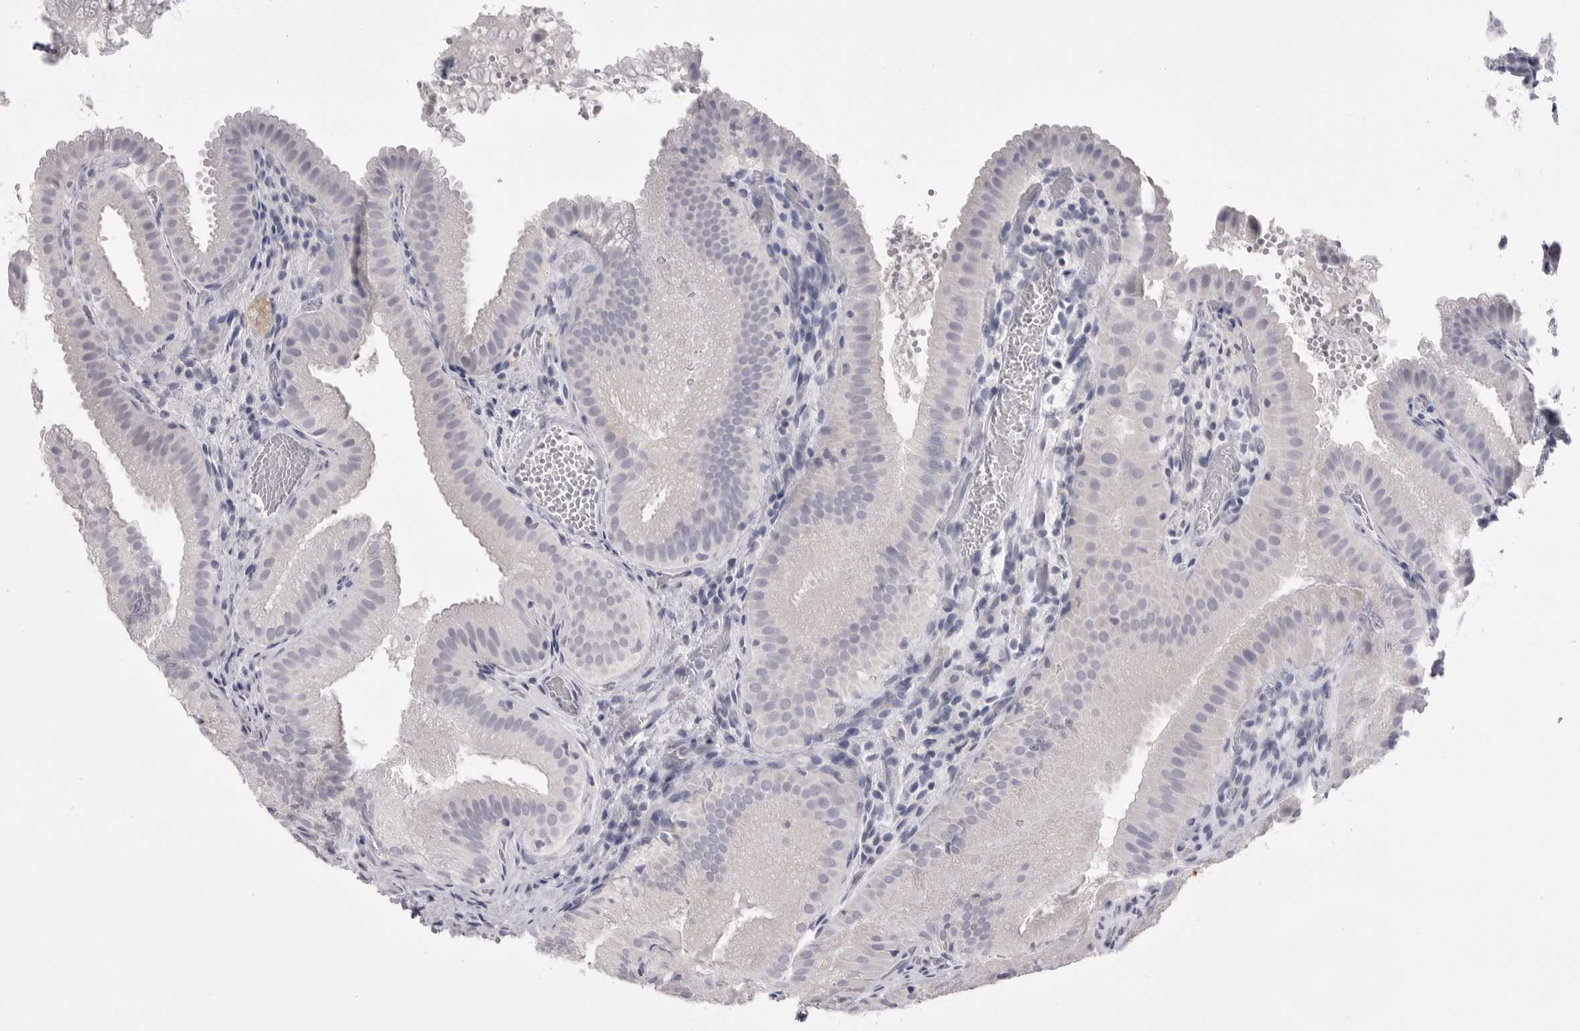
{"staining": {"intensity": "negative", "quantity": "none", "location": "none"}, "tissue": "gallbladder", "cell_type": "Glandular cells", "image_type": "normal", "snomed": [{"axis": "morphology", "description": "Normal tissue, NOS"}, {"axis": "topography", "description": "Gallbladder"}], "caption": "Immunohistochemistry (IHC) micrograph of normal gallbladder: gallbladder stained with DAB reveals no significant protein staining in glandular cells.", "gene": "CPB1", "patient": {"sex": "female", "age": 30}}